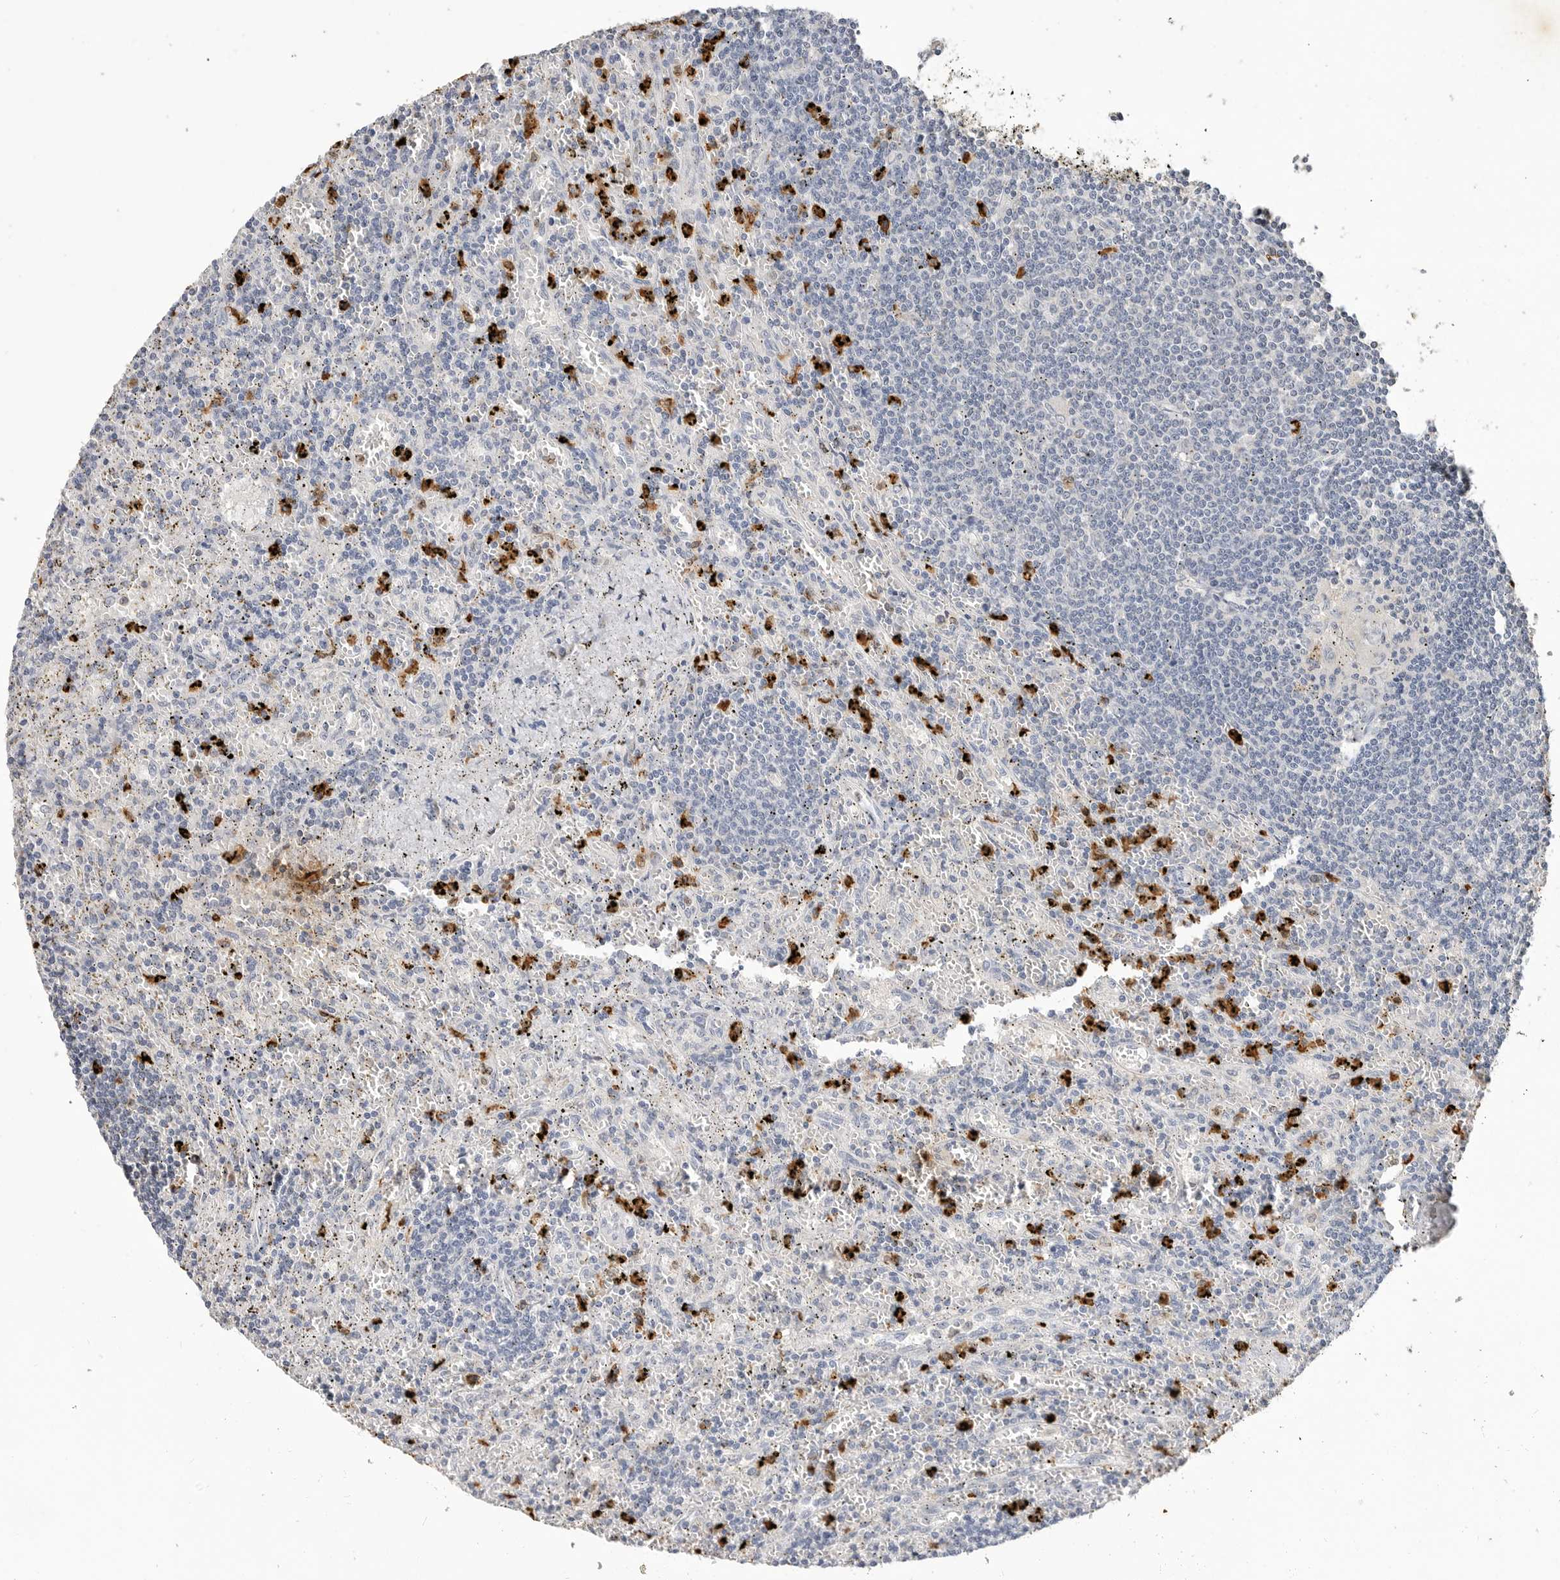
{"staining": {"intensity": "negative", "quantity": "none", "location": "none"}, "tissue": "lymphoma", "cell_type": "Tumor cells", "image_type": "cancer", "snomed": [{"axis": "morphology", "description": "Malignant lymphoma, non-Hodgkin's type, Low grade"}, {"axis": "topography", "description": "Spleen"}], "caption": "Immunohistochemical staining of human low-grade malignant lymphoma, non-Hodgkin's type demonstrates no significant positivity in tumor cells.", "gene": "LTBR", "patient": {"sex": "male", "age": 76}}